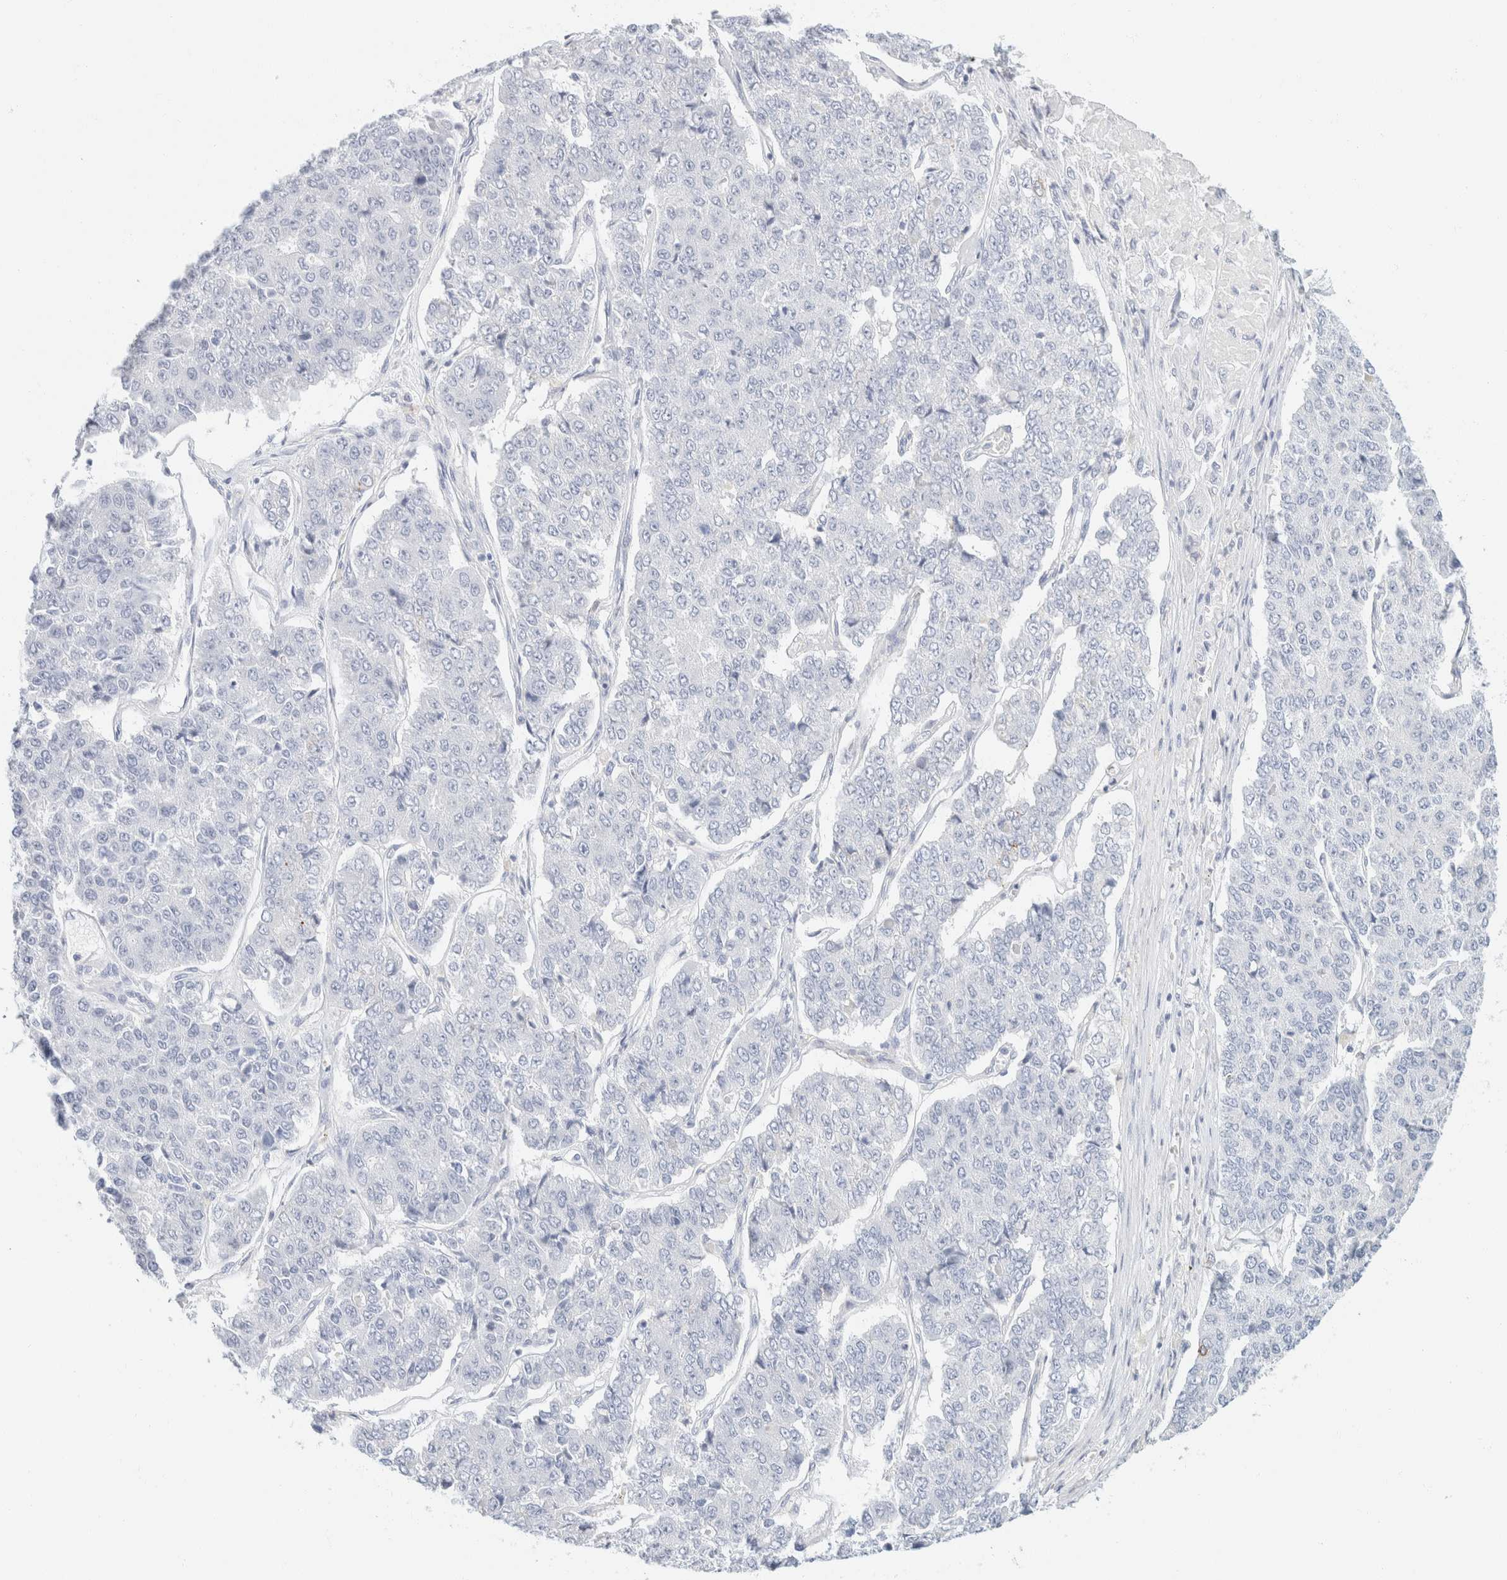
{"staining": {"intensity": "negative", "quantity": "none", "location": "none"}, "tissue": "pancreatic cancer", "cell_type": "Tumor cells", "image_type": "cancer", "snomed": [{"axis": "morphology", "description": "Adenocarcinoma, NOS"}, {"axis": "topography", "description": "Pancreas"}], "caption": "Pancreatic adenocarcinoma was stained to show a protein in brown. There is no significant positivity in tumor cells.", "gene": "KRT20", "patient": {"sex": "male", "age": 50}}